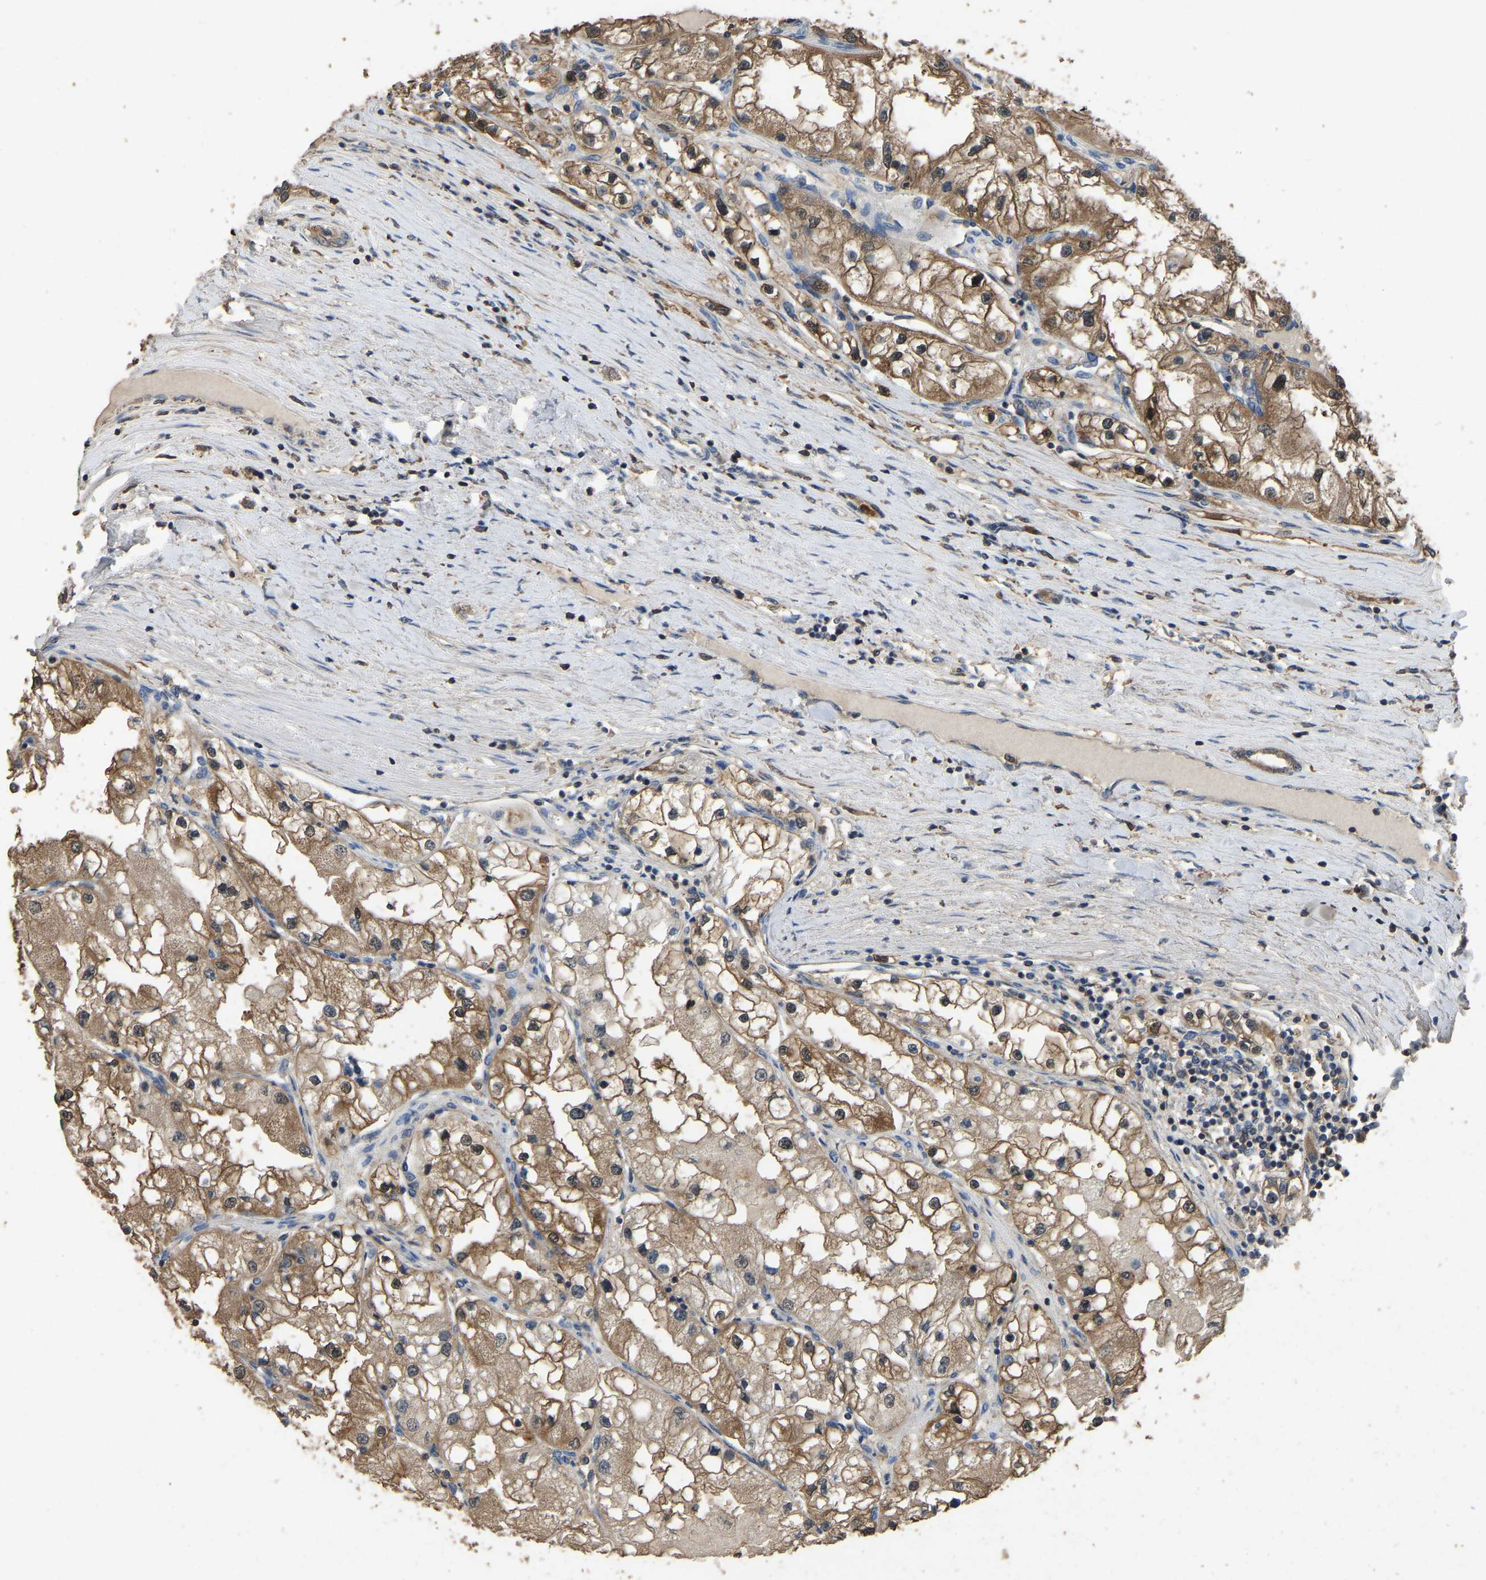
{"staining": {"intensity": "moderate", "quantity": "<25%", "location": "cytoplasmic/membranous"}, "tissue": "renal cancer", "cell_type": "Tumor cells", "image_type": "cancer", "snomed": [{"axis": "morphology", "description": "Adenocarcinoma, NOS"}, {"axis": "topography", "description": "Kidney"}], "caption": "Protein expression analysis of human renal cancer reveals moderate cytoplasmic/membranous positivity in about <25% of tumor cells. The protein is stained brown, and the nuclei are stained in blue (DAB (3,3'-diaminobenzidine) IHC with brightfield microscopy, high magnification).", "gene": "FHIT", "patient": {"sex": "male", "age": 68}}